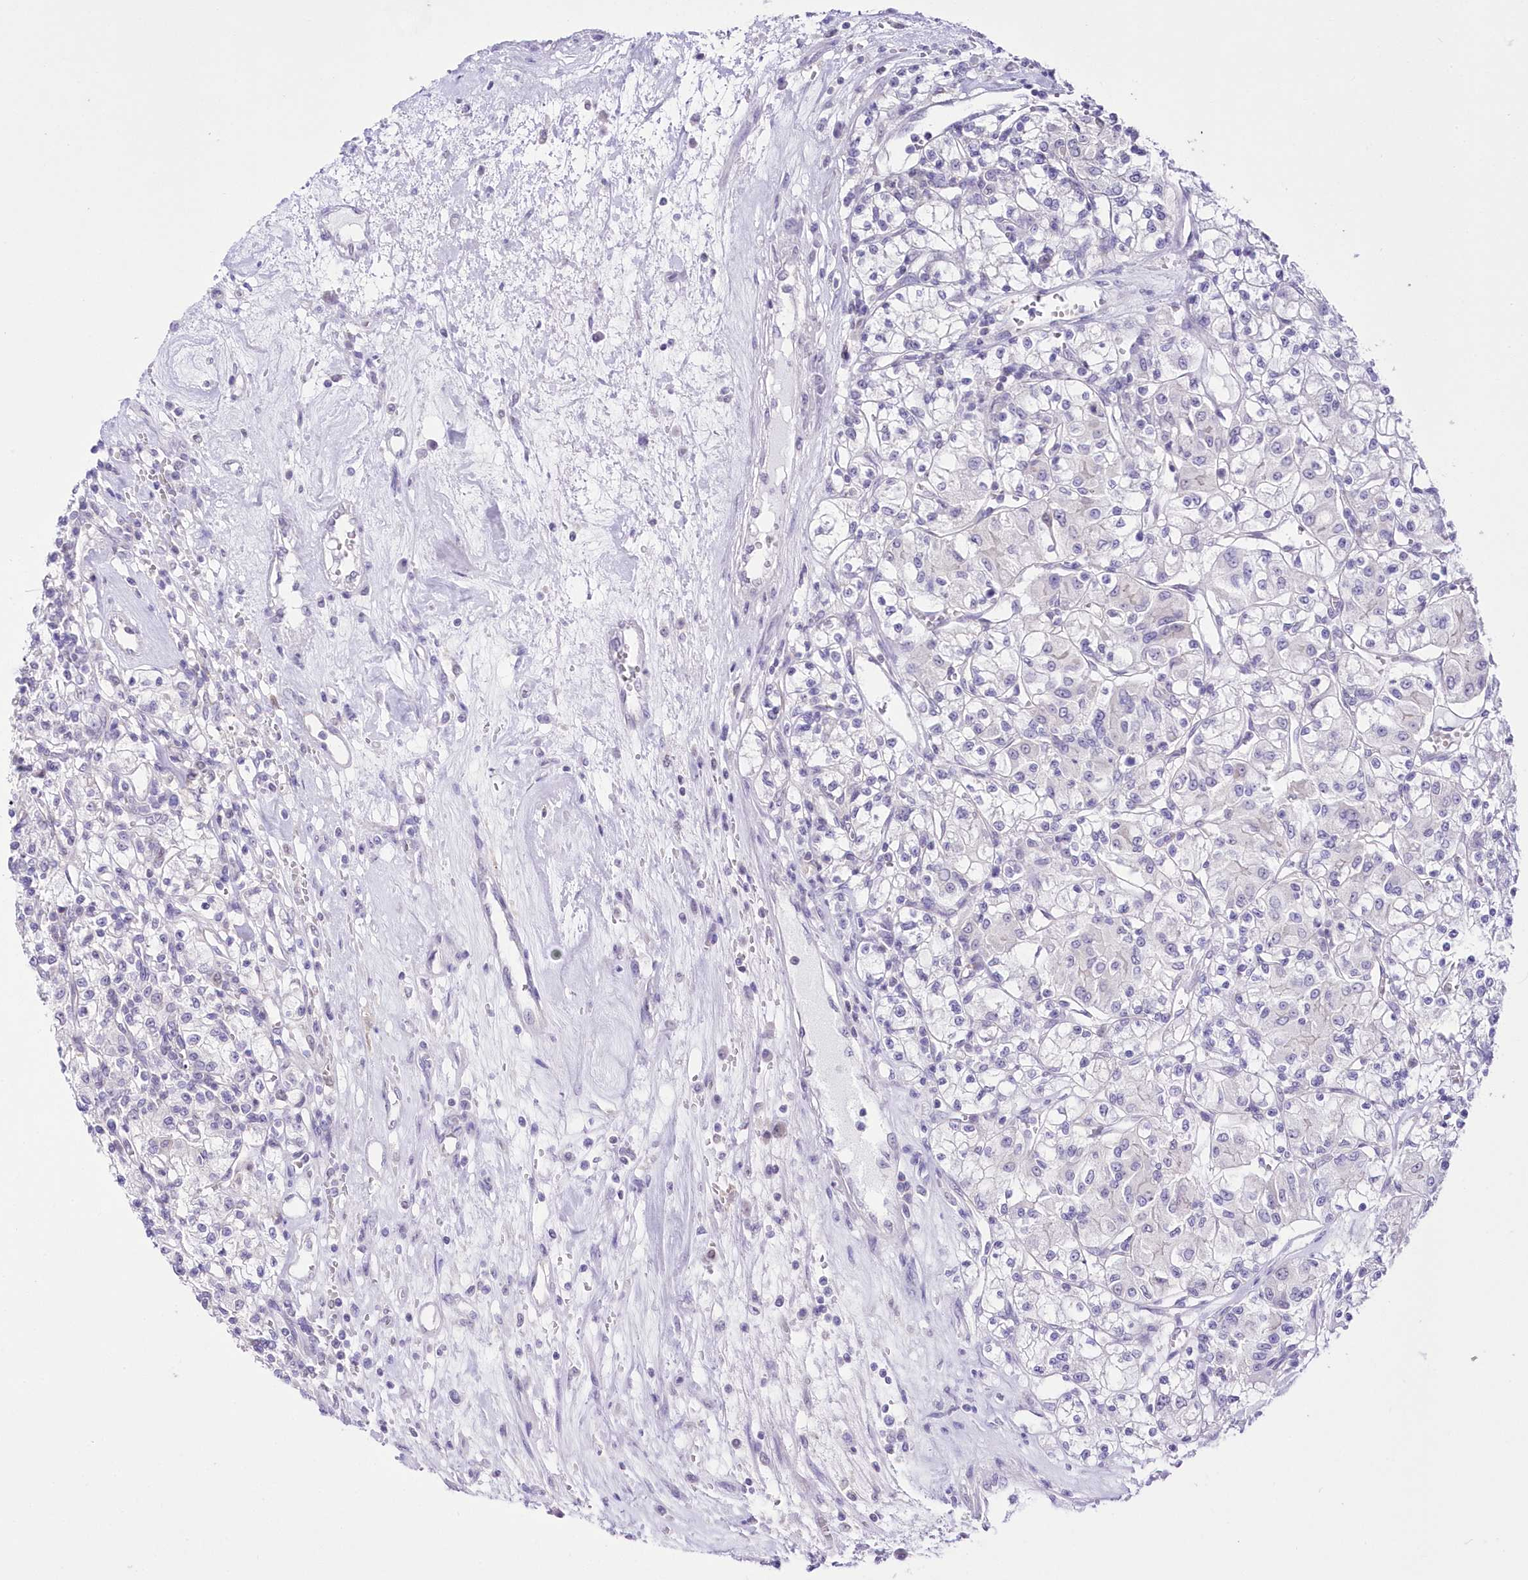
{"staining": {"intensity": "negative", "quantity": "none", "location": "none"}, "tissue": "renal cancer", "cell_type": "Tumor cells", "image_type": "cancer", "snomed": [{"axis": "morphology", "description": "Adenocarcinoma, NOS"}, {"axis": "topography", "description": "Kidney"}], "caption": "An image of renal cancer stained for a protein demonstrates no brown staining in tumor cells.", "gene": "UBA6", "patient": {"sex": "female", "age": 59}}